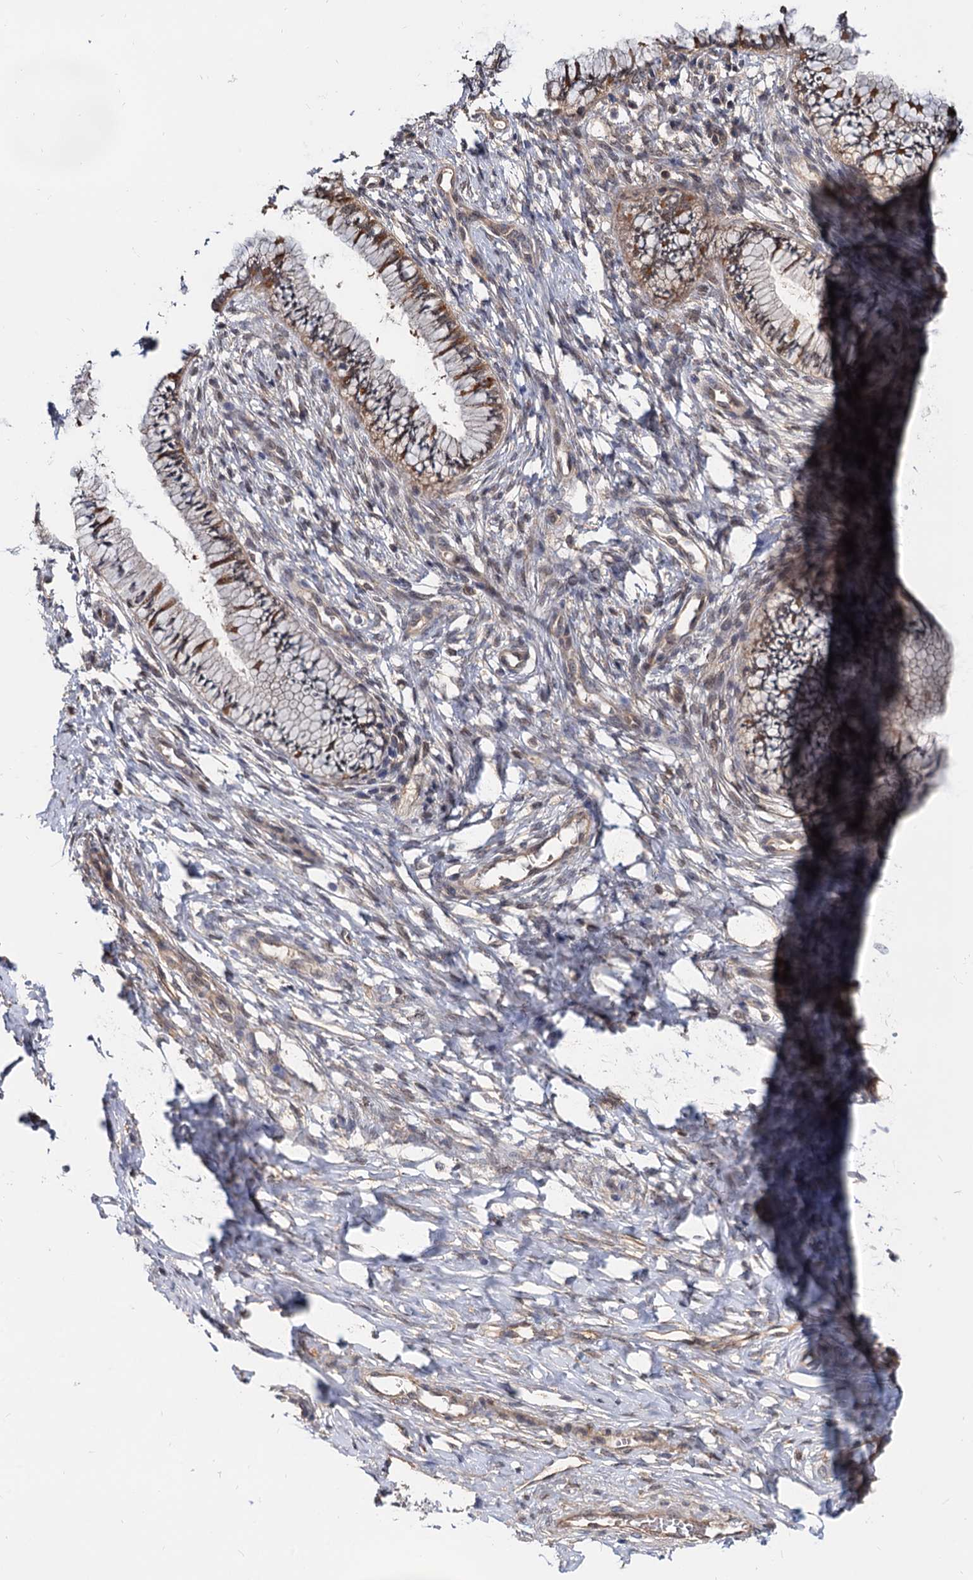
{"staining": {"intensity": "moderate", "quantity": "25%-75%", "location": "cytoplasmic/membranous"}, "tissue": "cervix", "cell_type": "Glandular cells", "image_type": "normal", "snomed": [{"axis": "morphology", "description": "Normal tissue, NOS"}, {"axis": "topography", "description": "Cervix"}], "caption": "DAB (3,3'-diaminobenzidine) immunohistochemical staining of unremarkable cervix reveals moderate cytoplasmic/membranous protein staining in about 25%-75% of glandular cells. The staining was performed using DAB (3,3'-diaminobenzidine), with brown indicating positive protein expression. Nuclei are stained blue with hematoxylin.", "gene": "SNX15", "patient": {"sex": "female", "age": 36}}